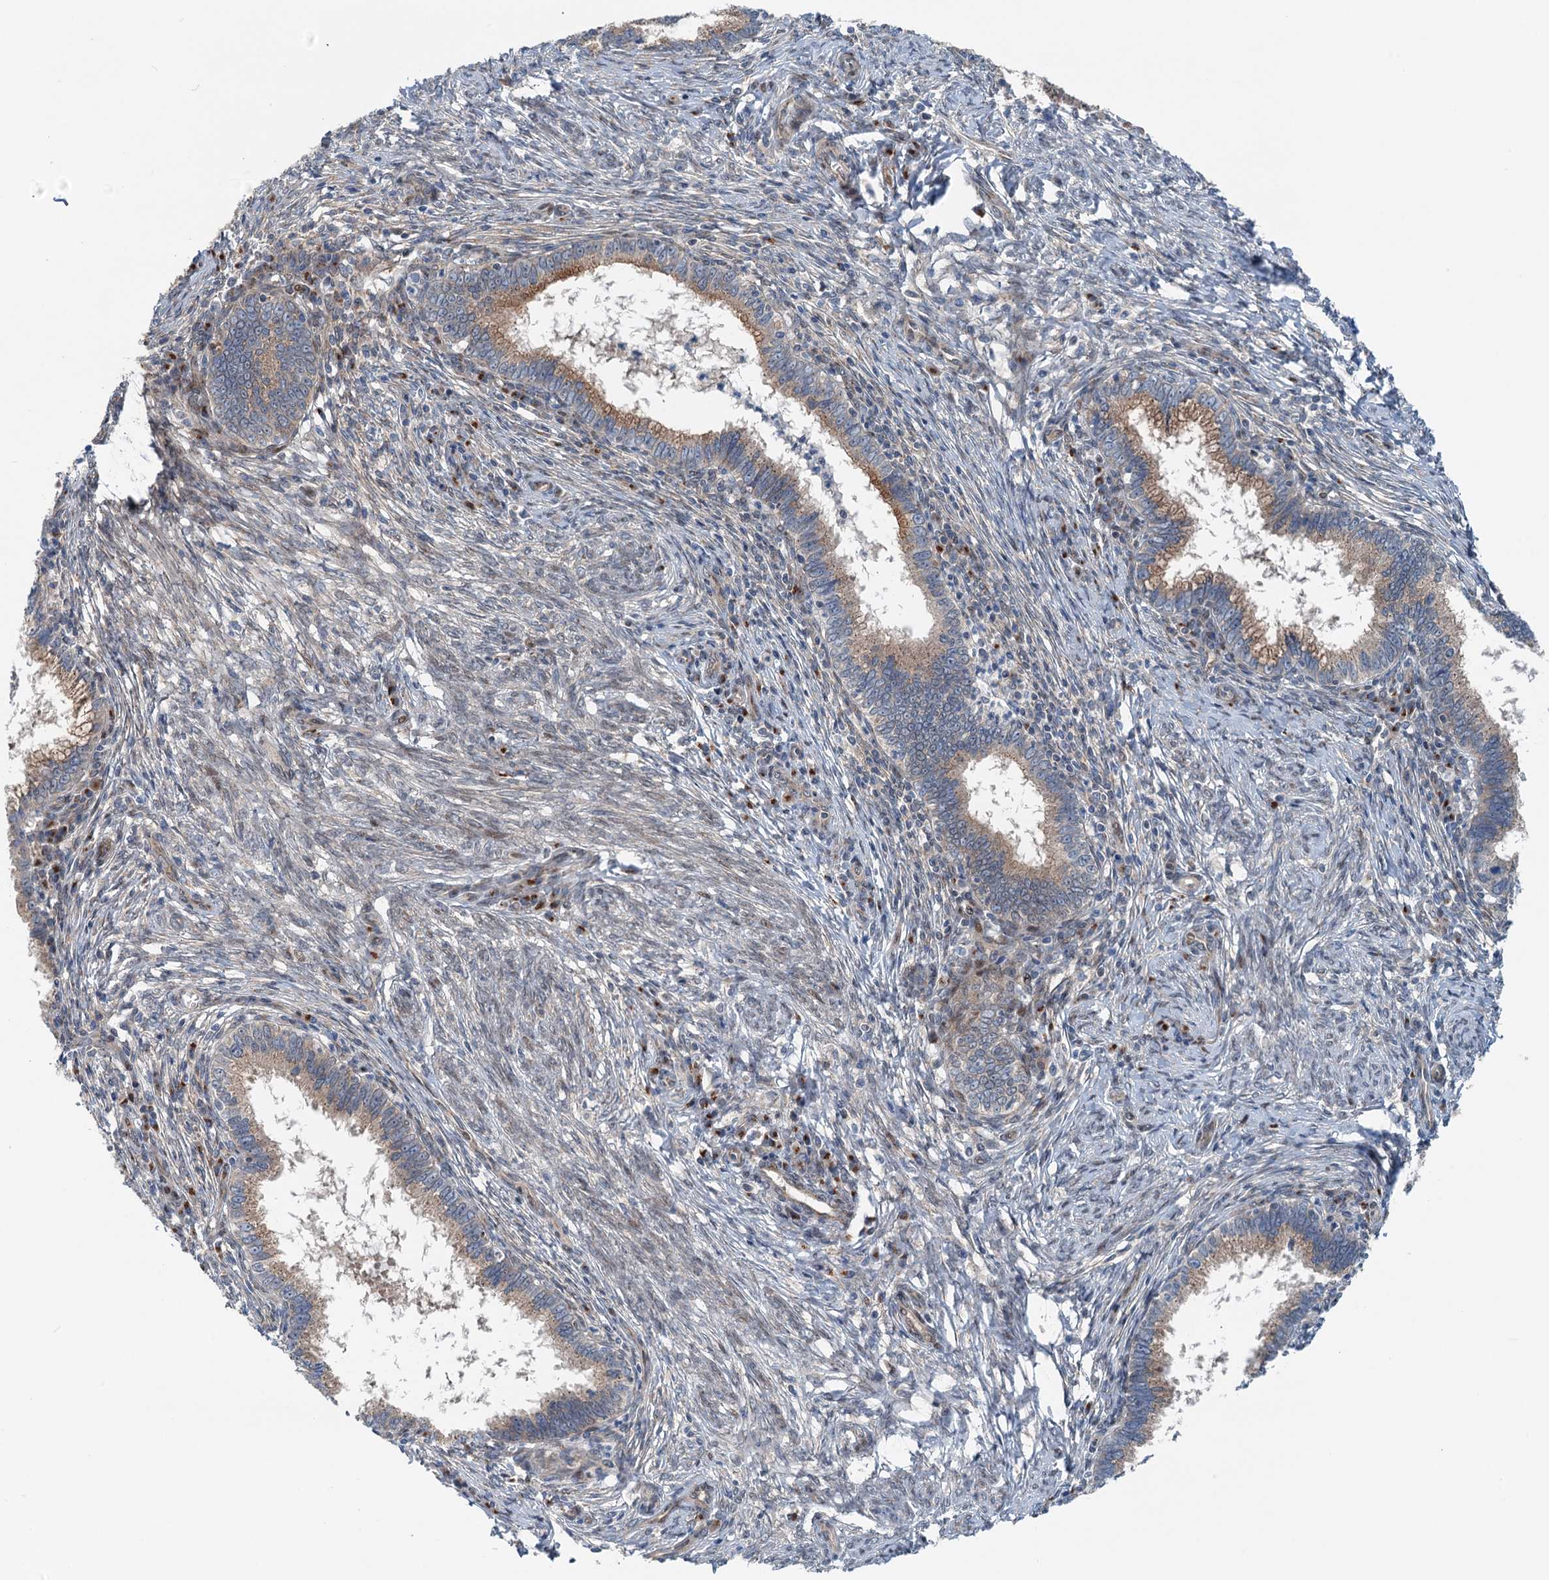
{"staining": {"intensity": "moderate", "quantity": ">75%", "location": "cytoplasmic/membranous"}, "tissue": "cervical cancer", "cell_type": "Tumor cells", "image_type": "cancer", "snomed": [{"axis": "morphology", "description": "Adenocarcinoma, NOS"}, {"axis": "topography", "description": "Cervix"}], "caption": "Tumor cells exhibit moderate cytoplasmic/membranous expression in about >75% of cells in adenocarcinoma (cervical).", "gene": "DYNC2I2", "patient": {"sex": "female", "age": 36}}